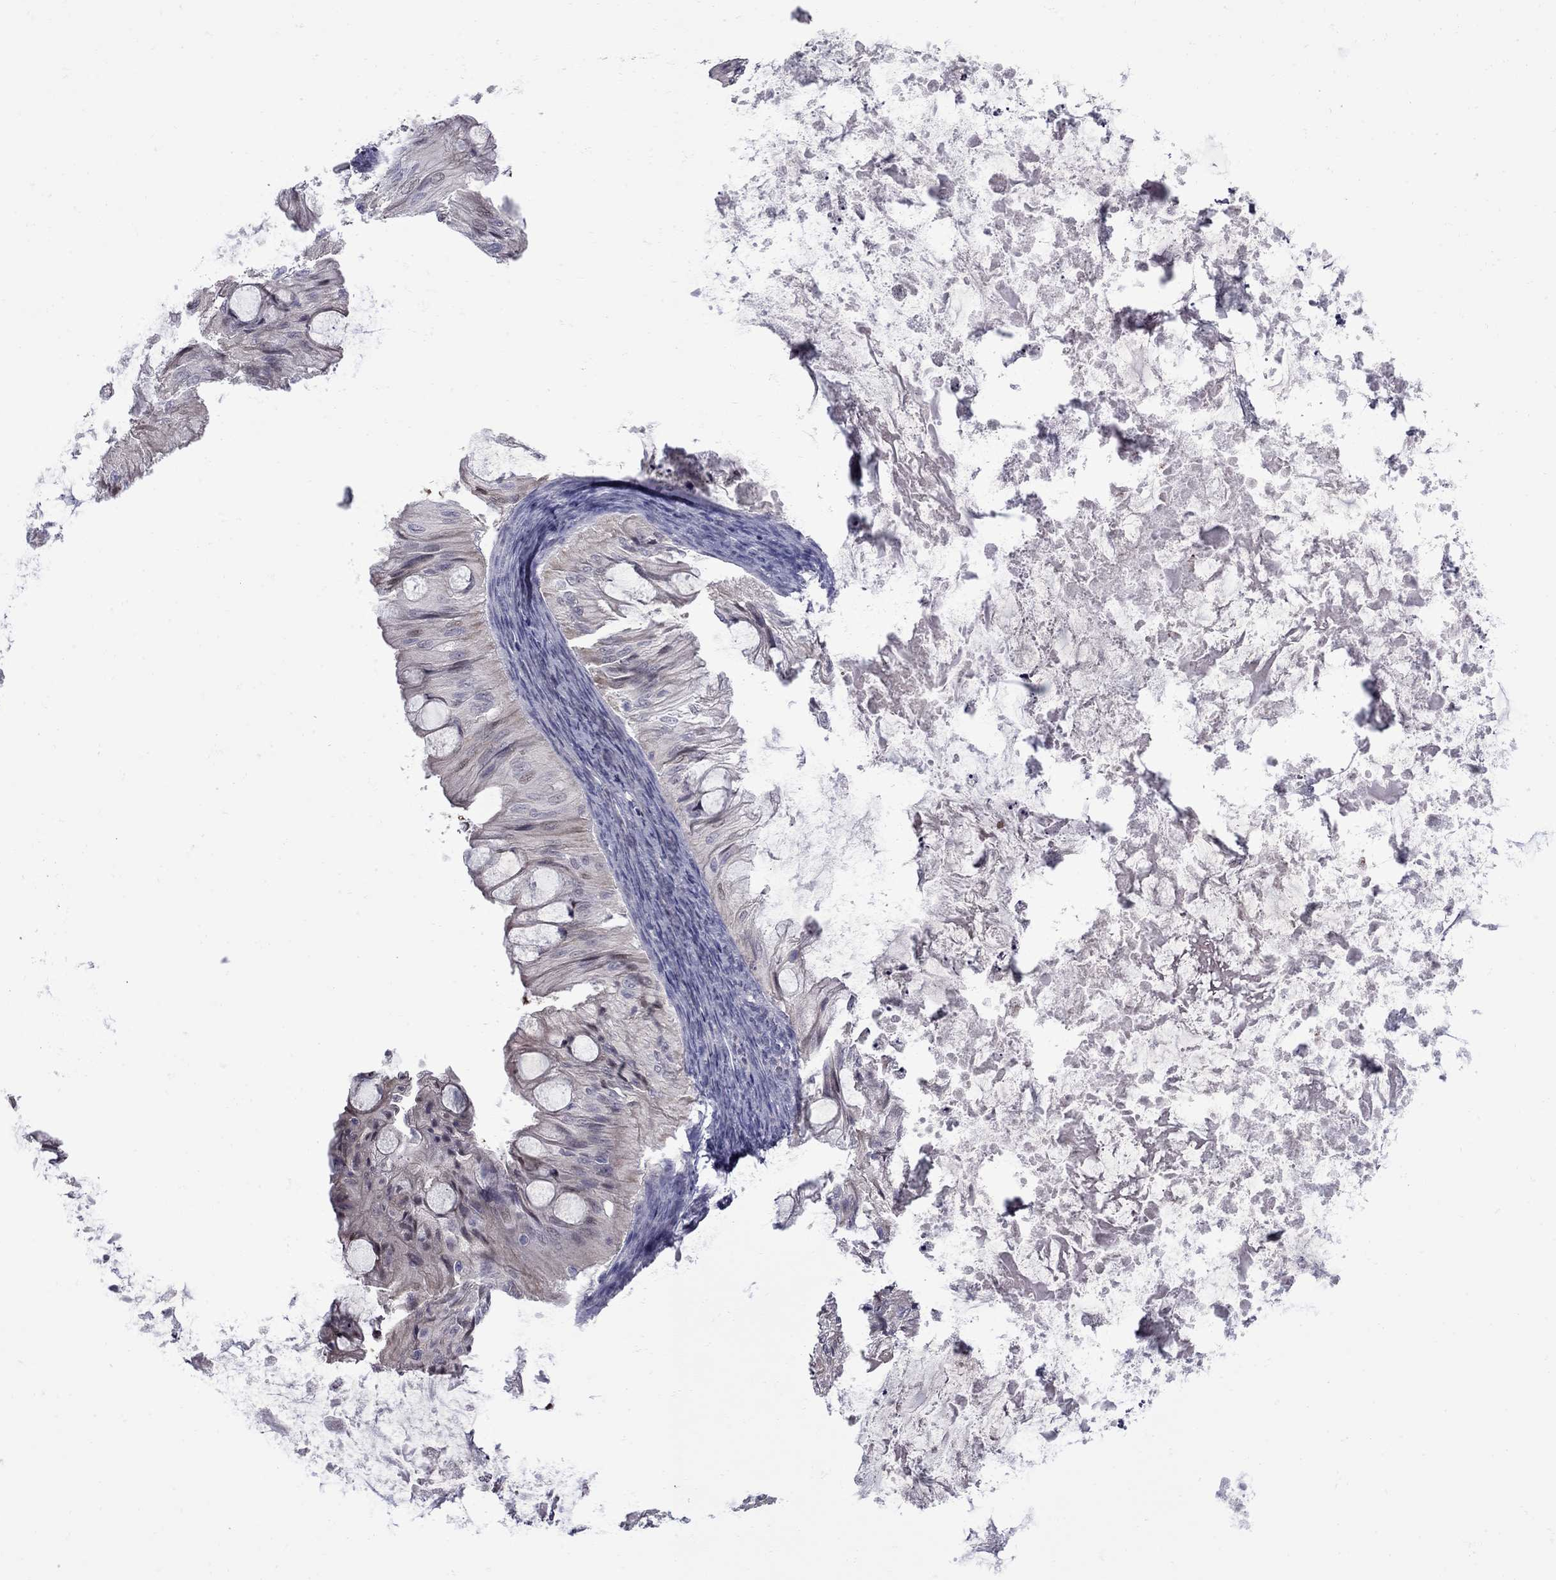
{"staining": {"intensity": "negative", "quantity": "none", "location": "none"}, "tissue": "ovarian cancer", "cell_type": "Tumor cells", "image_type": "cancer", "snomed": [{"axis": "morphology", "description": "Cystadenocarcinoma, mucinous, NOS"}, {"axis": "topography", "description": "Ovary"}], "caption": "The histopathology image displays no significant expression in tumor cells of ovarian cancer (mucinous cystadenocarcinoma).", "gene": "NRARP", "patient": {"sex": "female", "age": 57}}